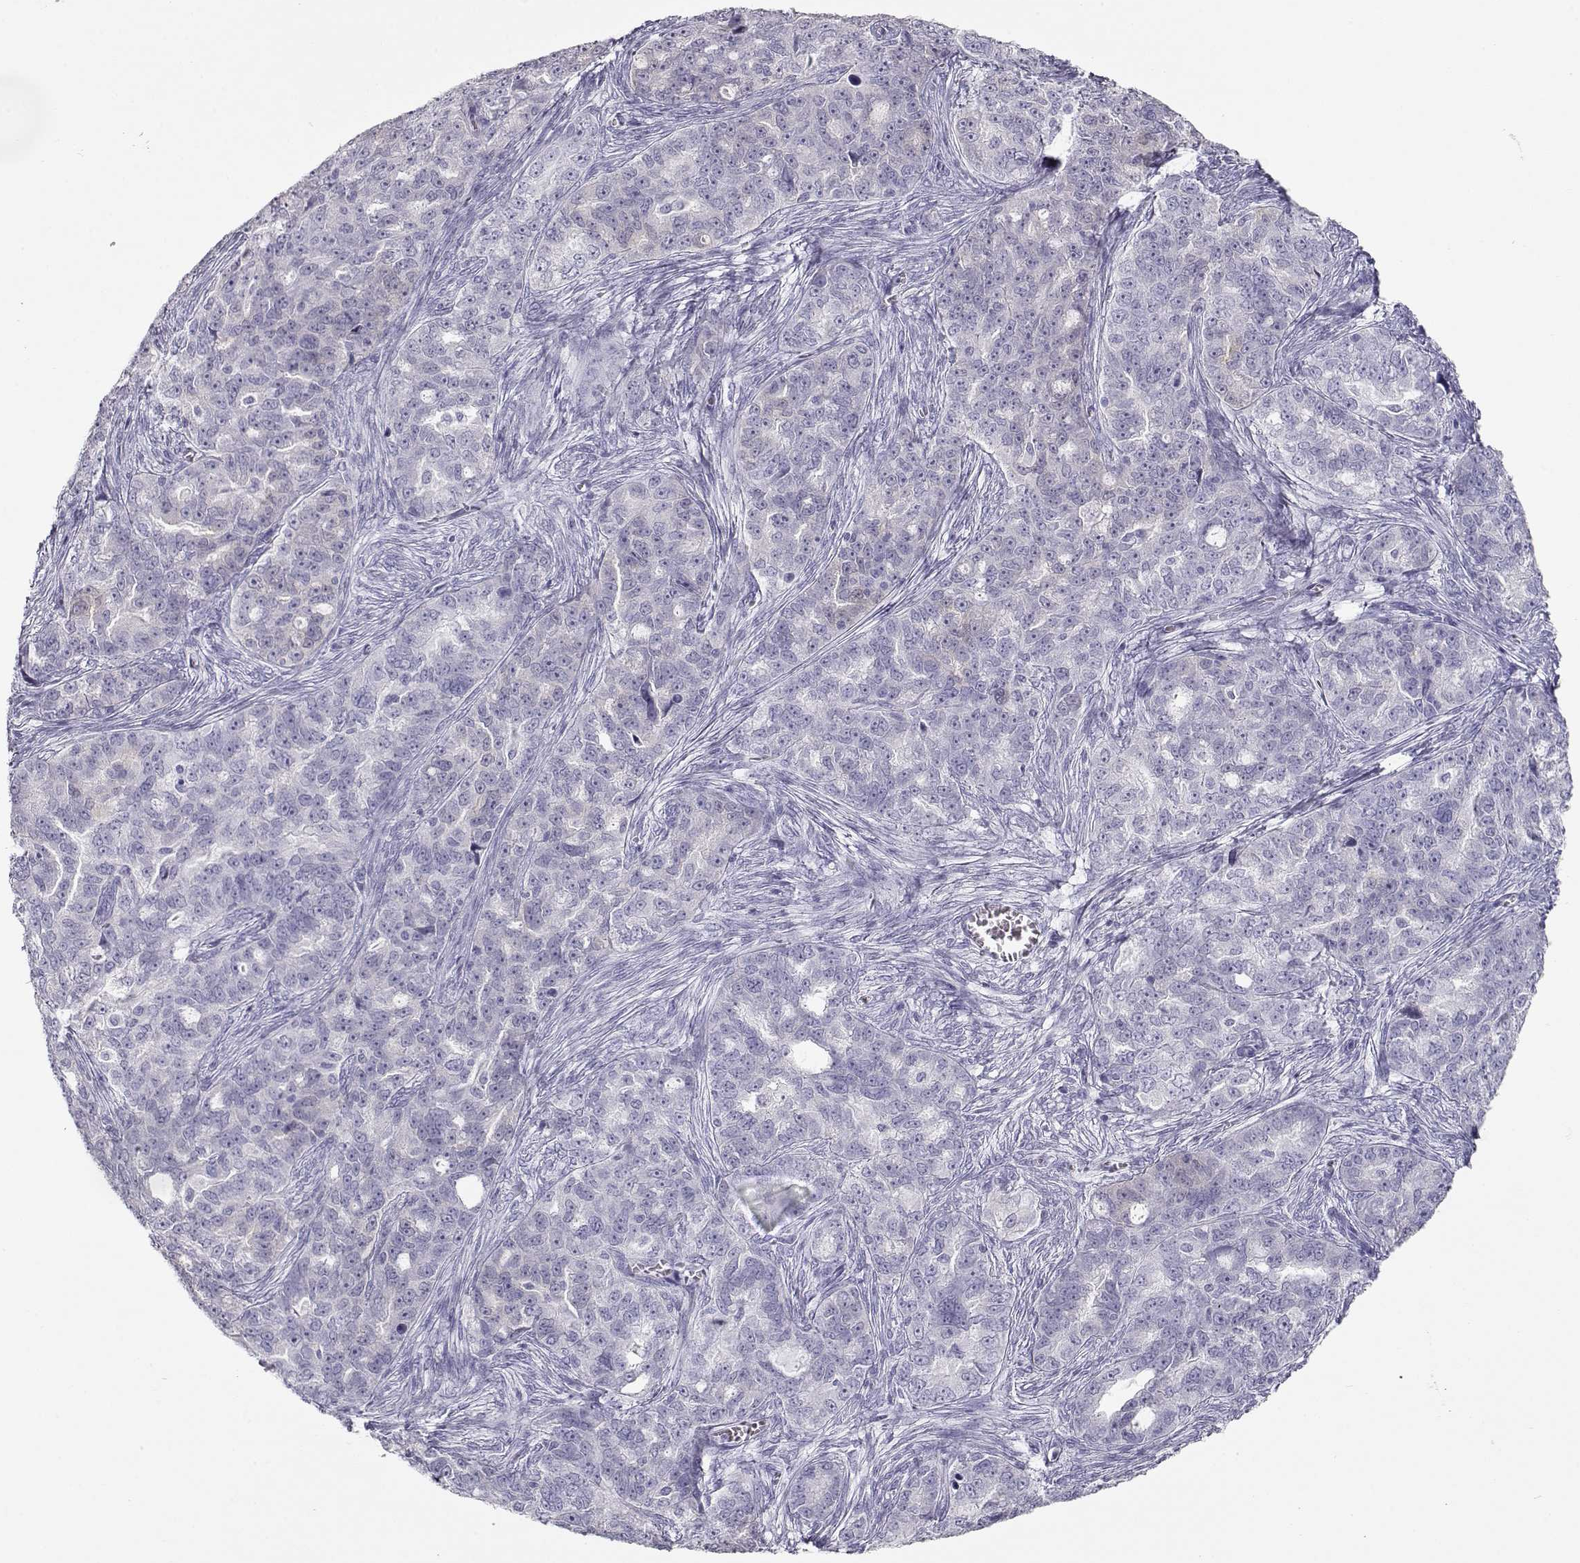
{"staining": {"intensity": "negative", "quantity": "none", "location": "none"}, "tissue": "ovarian cancer", "cell_type": "Tumor cells", "image_type": "cancer", "snomed": [{"axis": "morphology", "description": "Cystadenocarcinoma, serous, NOS"}, {"axis": "topography", "description": "Ovary"}], "caption": "This is a histopathology image of immunohistochemistry (IHC) staining of ovarian cancer (serous cystadenocarcinoma), which shows no expression in tumor cells.", "gene": "TKTL1", "patient": {"sex": "female", "age": 51}}